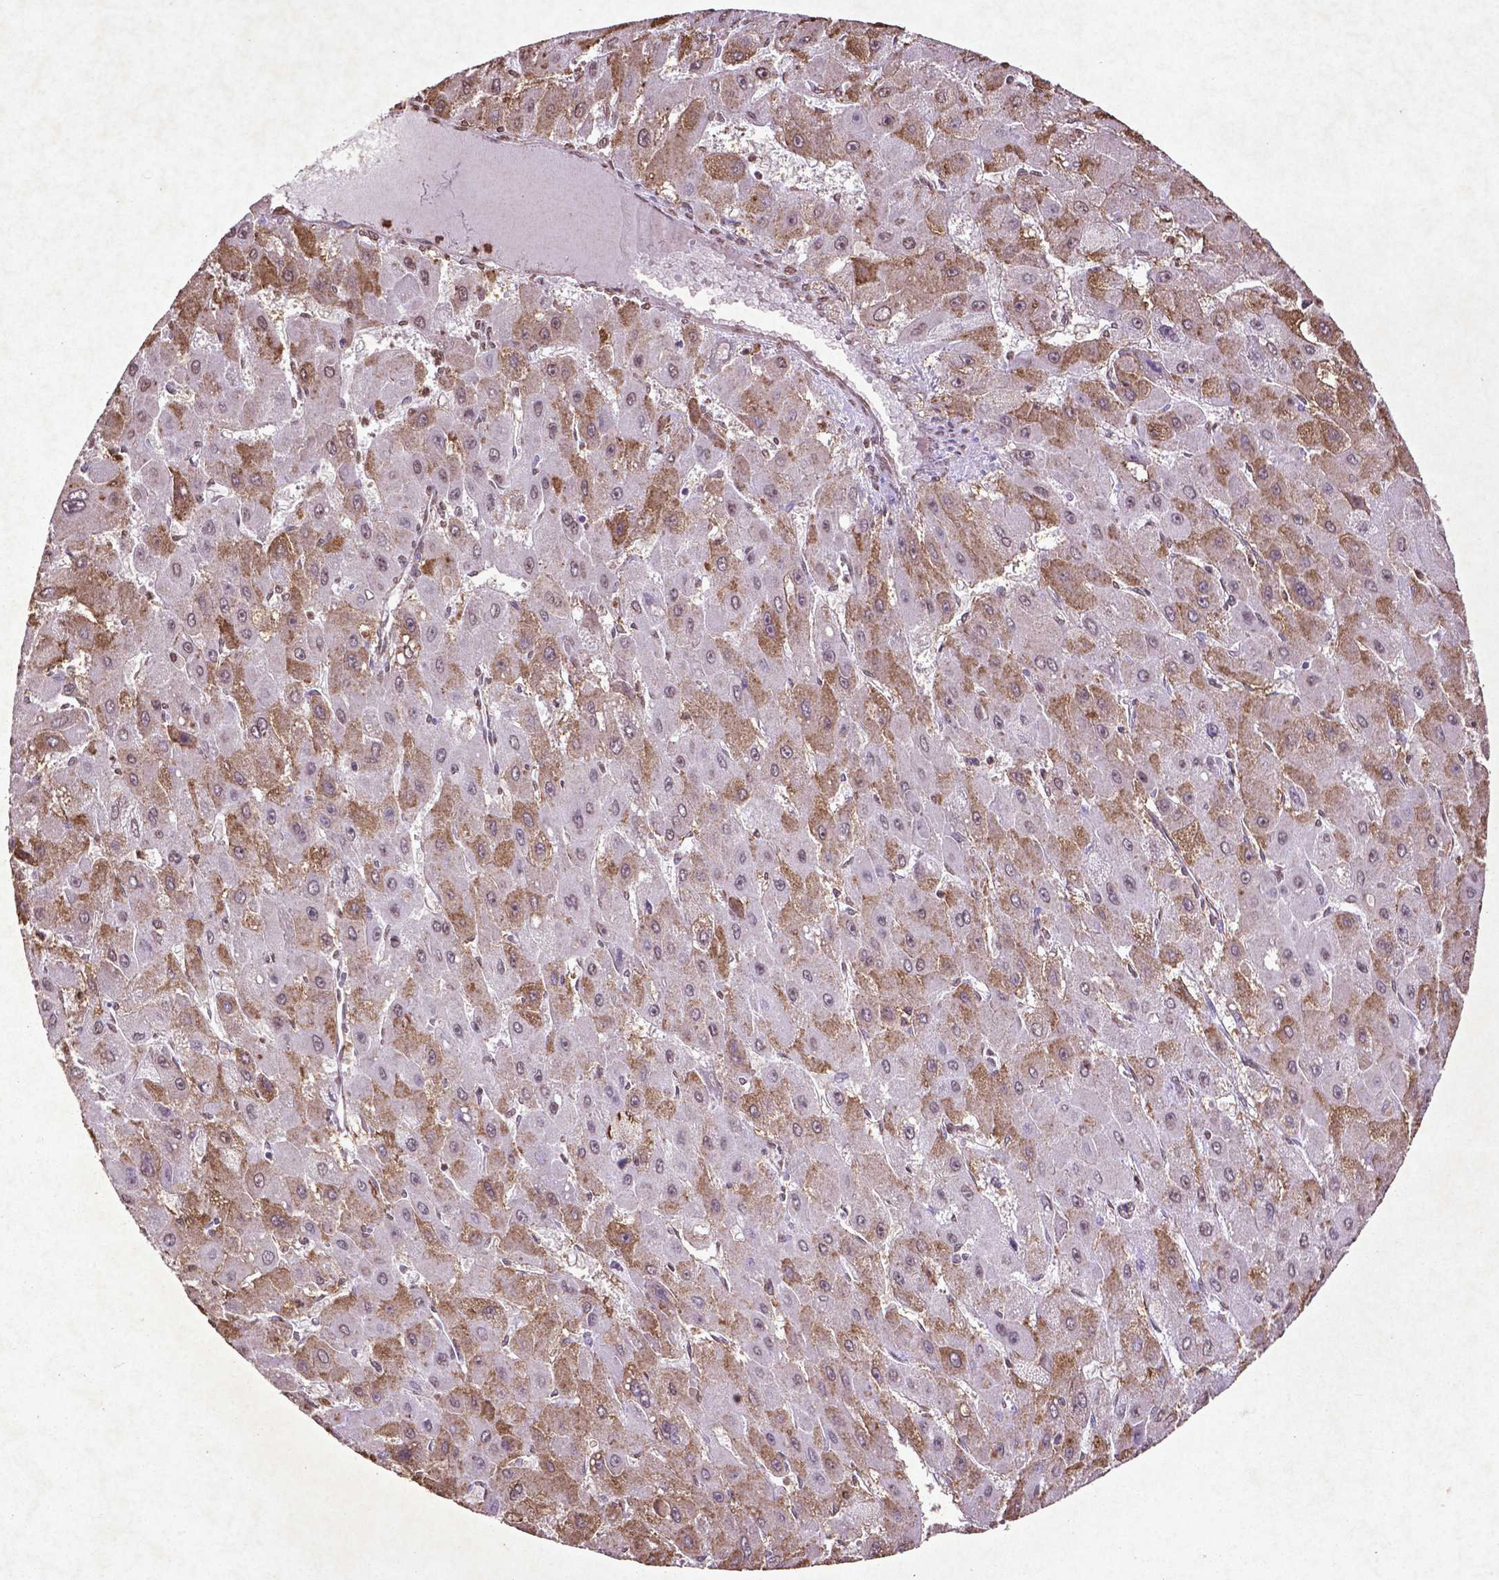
{"staining": {"intensity": "moderate", "quantity": "25%-75%", "location": "cytoplasmic/membranous"}, "tissue": "liver cancer", "cell_type": "Tumor cells", "image_type": "cancer", "snomed": [{"axis": "morphology", "description": "Carcinoma, Hepatocellular, NOS"}, {"axis": "topography", "description": "Liver"}], "caption": "Immunohistochemistry histopathology image of neoplastic tissue: human hepatocellular carcinoma (liver) stained using IHC reveals medium levels of moderate protein expression localized specifically in the cytoplasmic/membranous of tumor cells, appearing as a cytoplasmic/membranous brown color.", "gene": "MTOR", "patient": {"sex": "female", "age": 25}}